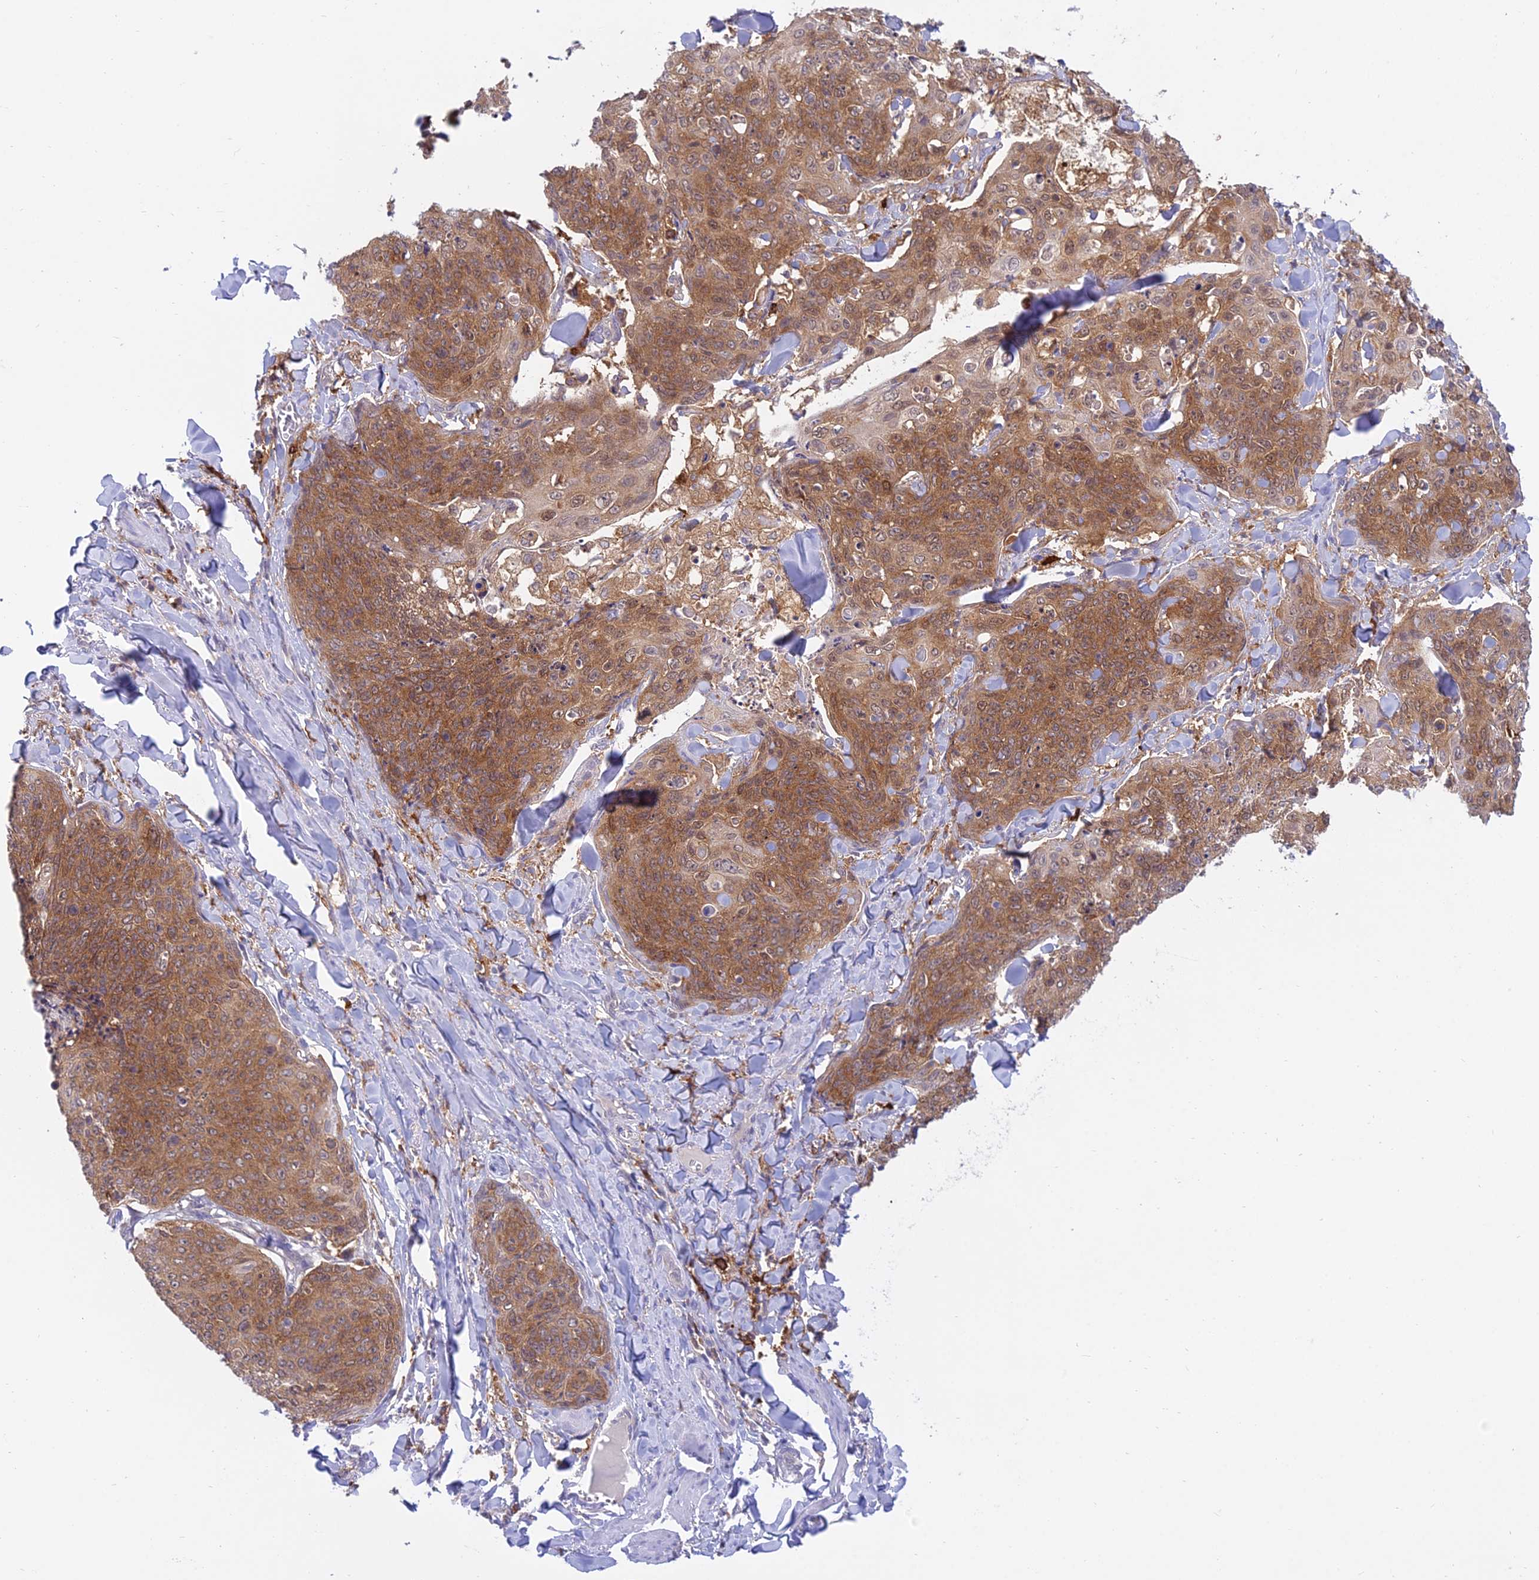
{"staining": {"intensity": "strong", "quantity": ">75%", "location": "cytoplasmic/membranous"}, "tissue": "skin cancer", "cell_type": "Tumor cells", "image_type": "cancer", "snomed": [{"axis": "morphology", "description": "Squamous cell carcinoma, NOS"}, {"axis": "topography", "description": "Skin"}, {"axis": "topography", "description": "Vulva"}], "caption": "Approximately >75% of tumor cells in squamous cell carcinoma (skin) exhibit strong cytoplasmic/membranous protein expression as visualized by brown immunohistochemical staining.", "gene": "UBE2G1", "patient": {"sex": "female", "age": 85}}